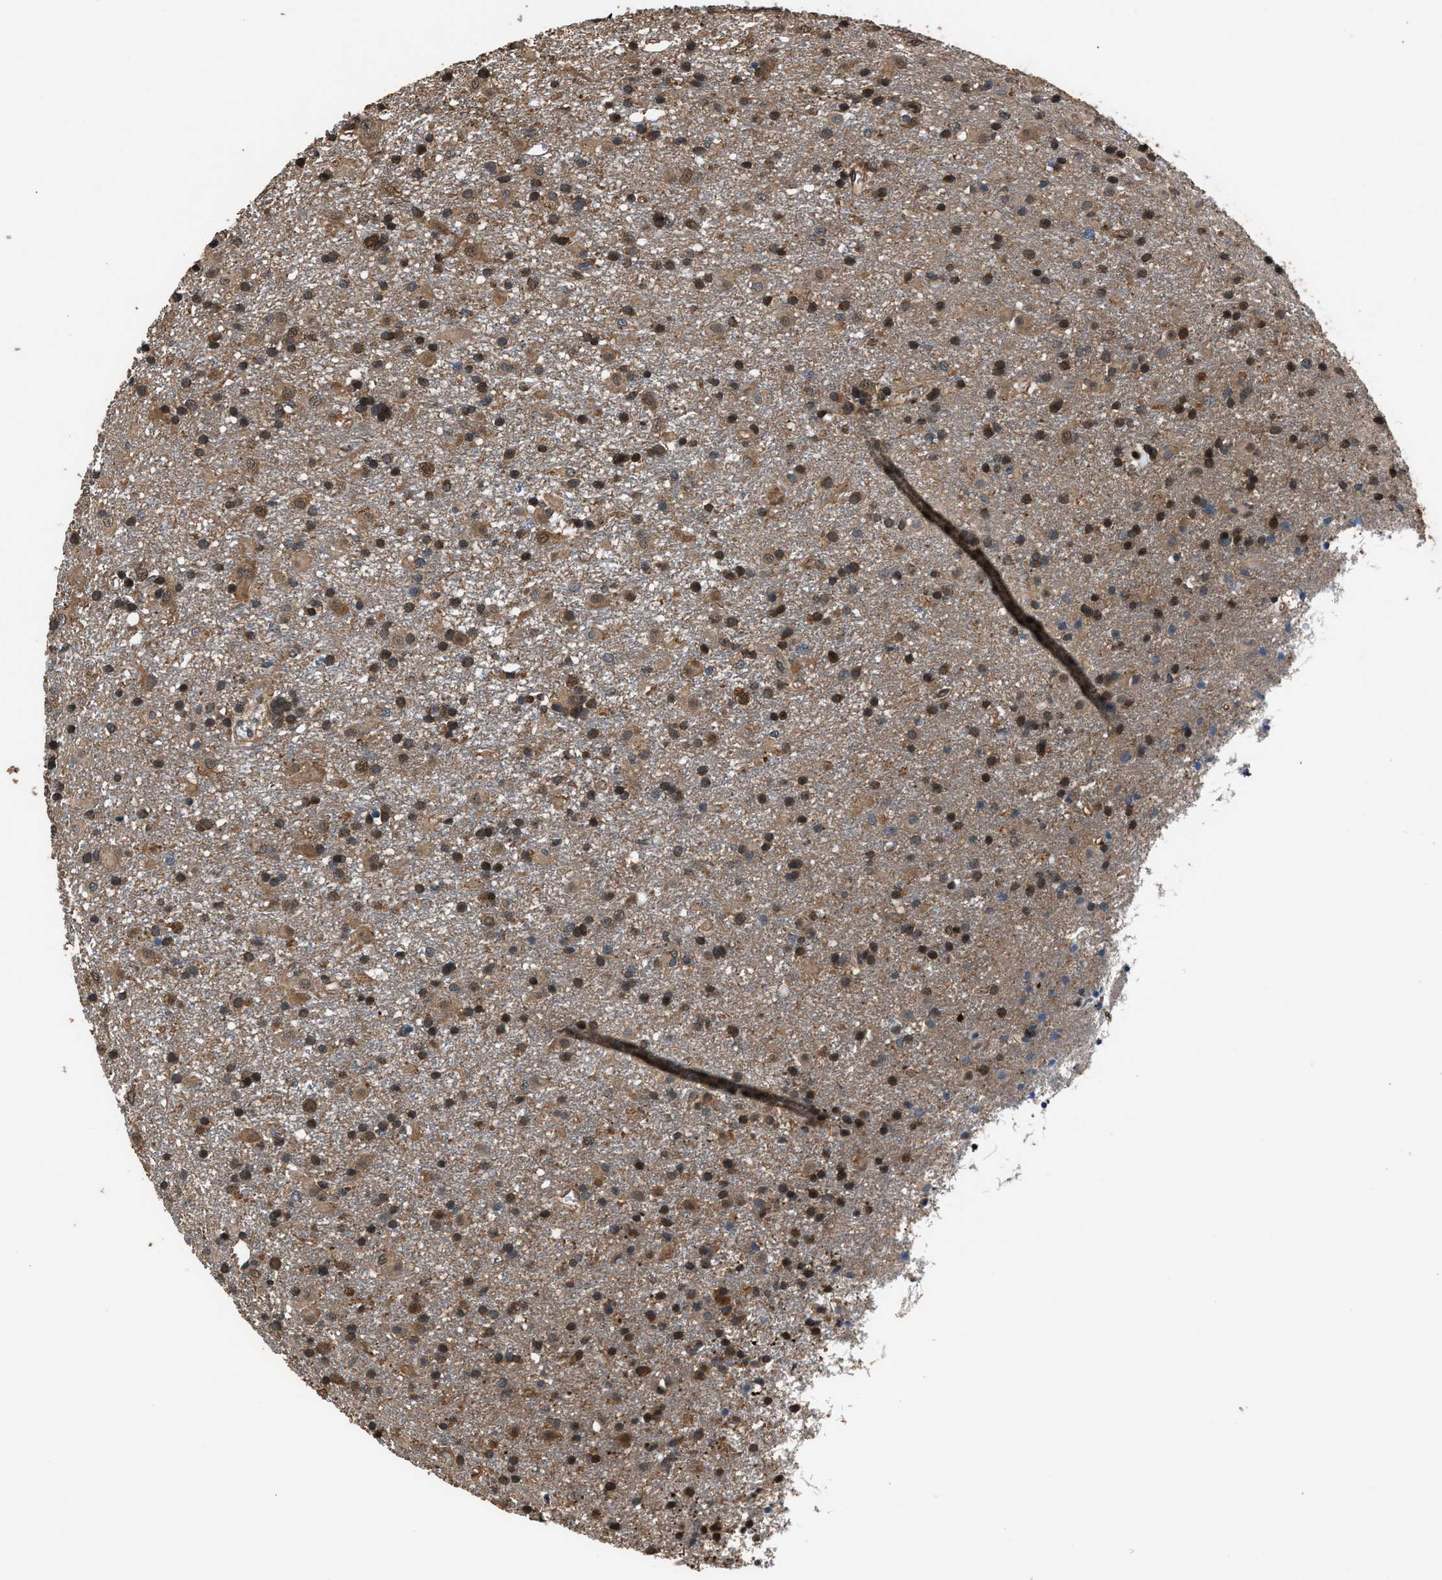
{"staining": {"intensity": "moderate", "quantity": ">75%", "location": "cytoplasmic/membranous"}, "tissue": "glioma", "cell_type": "Tumor cells", "image_type": "cancer", "snomed": [{"axis": "morphology", "description": "Glioma, malignant, Low grade"}, {"axis": "topography", "description": "Brain"}], "caption": "Moderate cytoplasmic/membranous expression is appreciated in approximately >75% of tumor cells in glioma.", "gene": "GSTP1", "patient": {"sex": "male", "age": 65}}